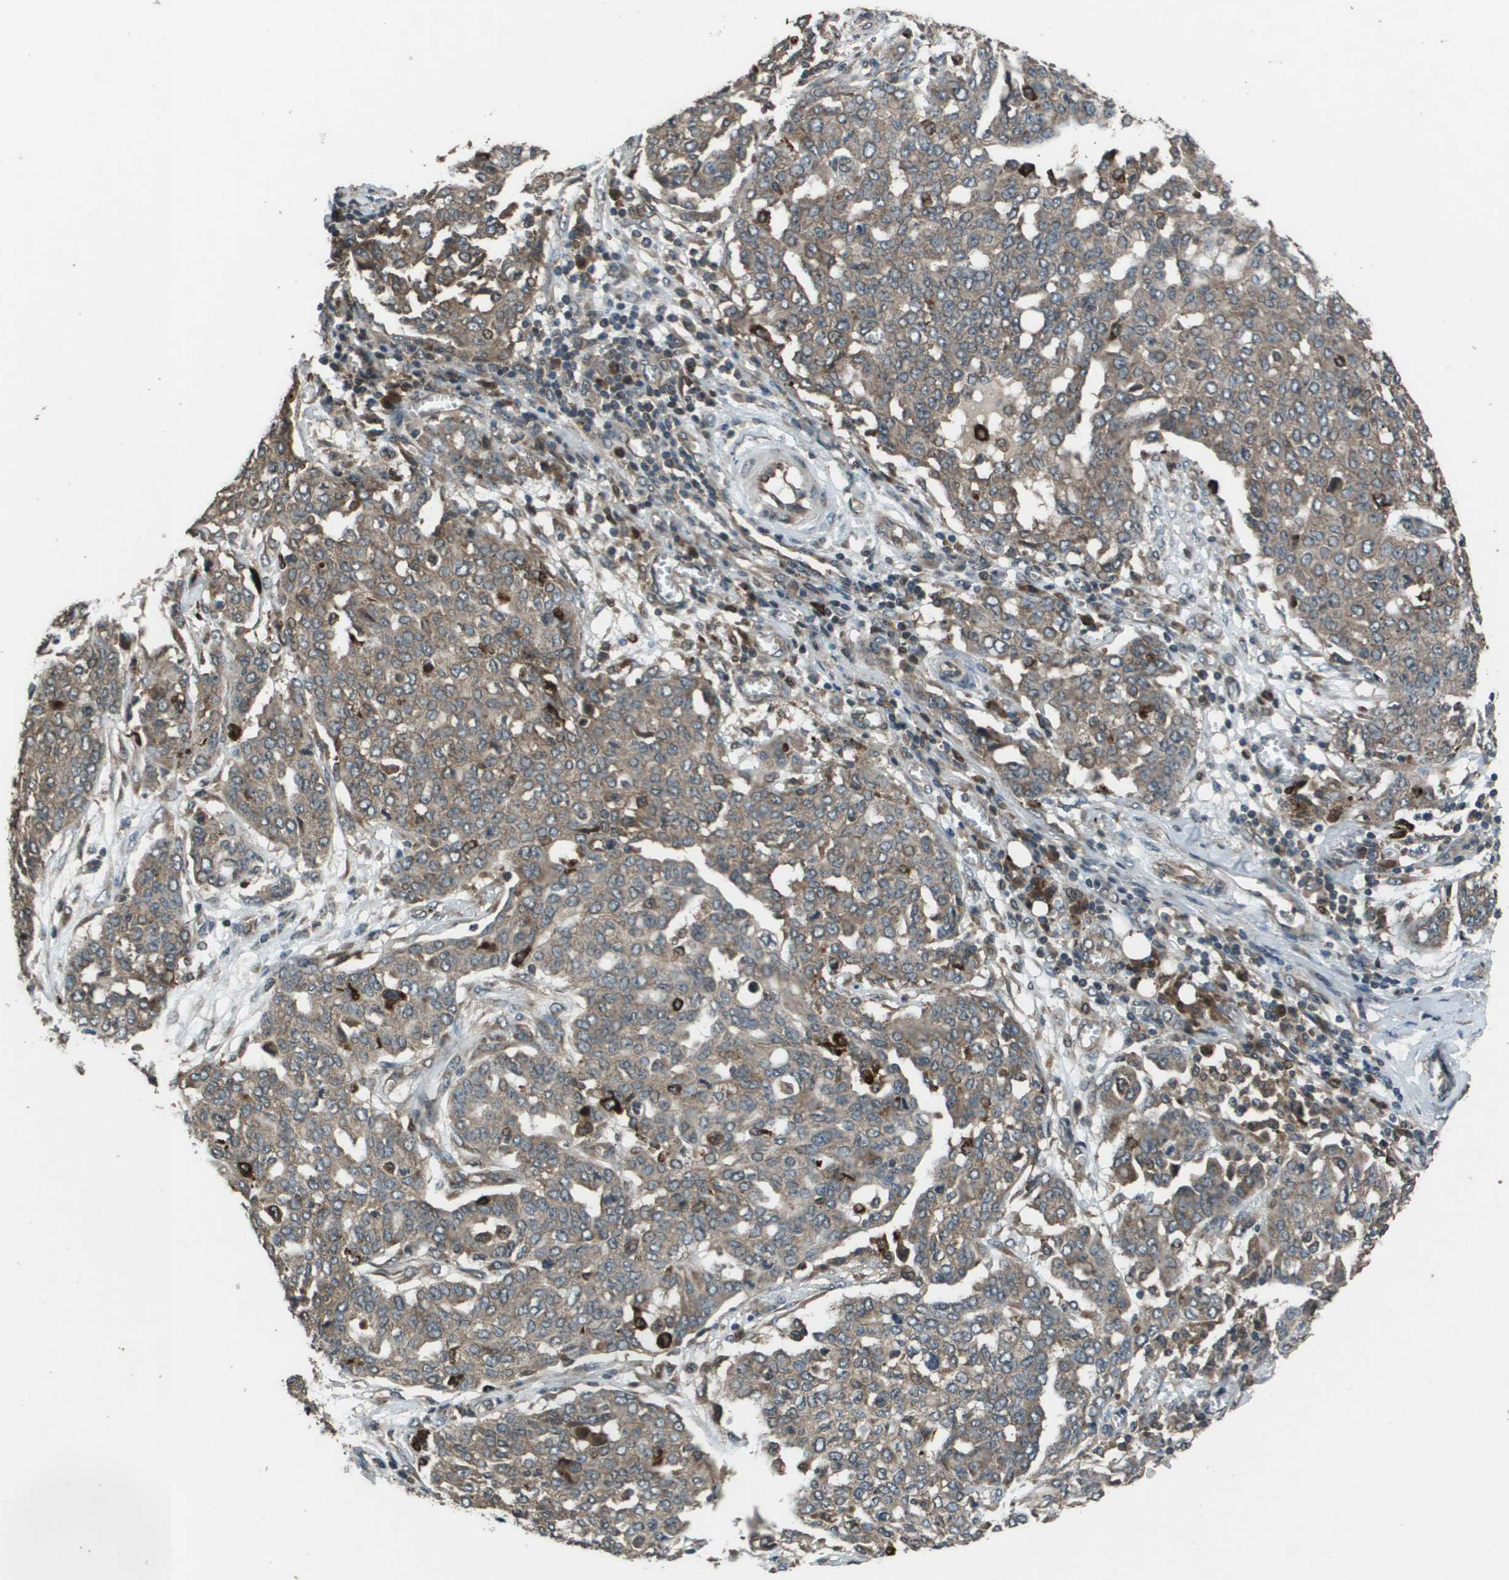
{"staining": {"intensity": "weak", "quantity": "25%-75%", "location": "cytoplasmic/membranous"}, "tissue": "ovarian cancer", "cell_type": "Tumor cells", "image_type": "cancer", "snomed": [{"axis": "morphology", "description": "Cystadenocarcinoma, serous, NOS"}, {"axis": "topography", "description": "Soft tissue"}, {"axis": "topography", "description": "Ovary"}], "caption": "IHC micrograph of neoplastic tissue: ovarian cancer (serous cystadenocarcinoma) stained using immunohistochemistry shows low levels of weak protein expression localized specifically in the cytoplasmic/membranous of tumor cells, appearing as a cytoplasmic/membranous brown color.", "gene": "GOSR2", "patient": {"sex": "female", "age": 57}}